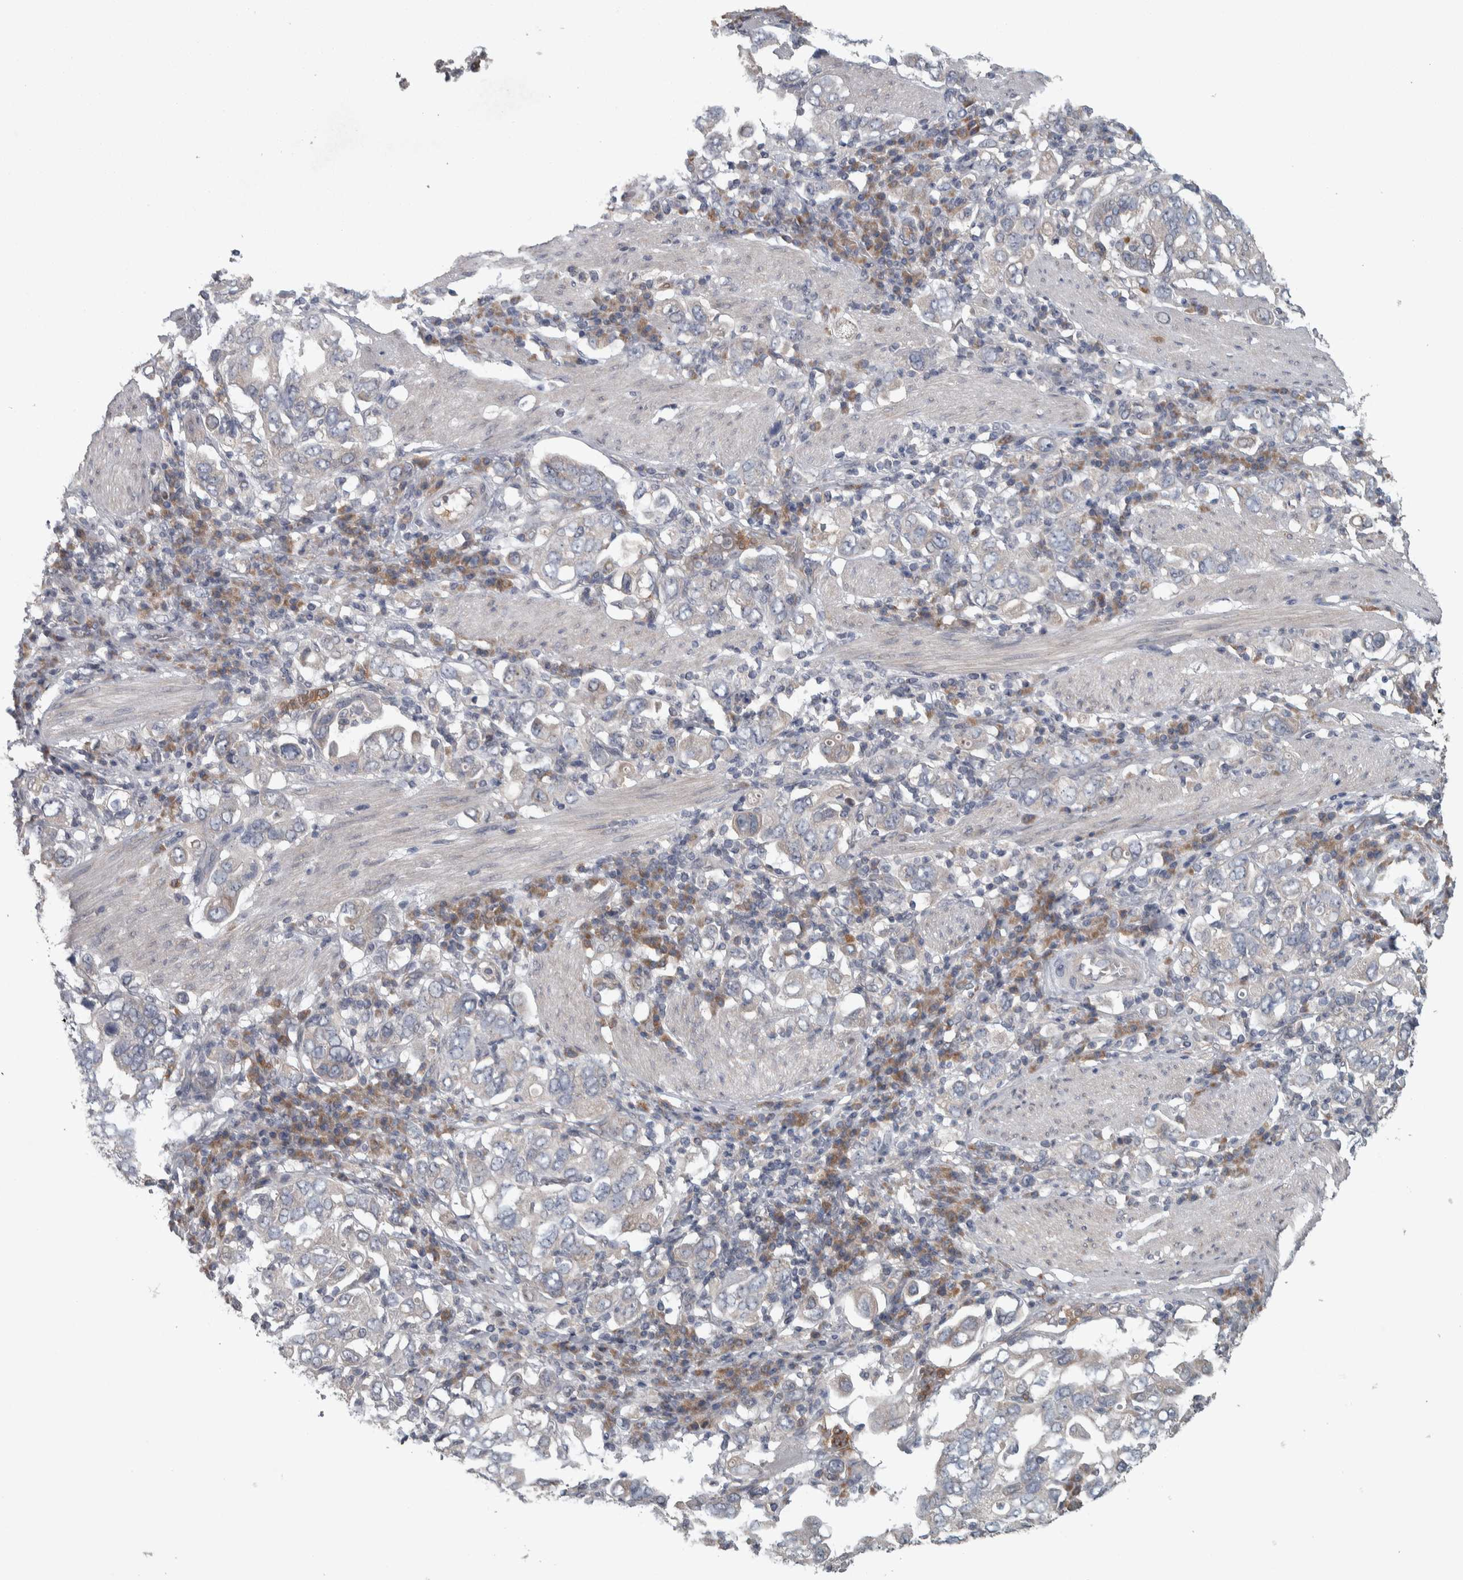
{"staining": {"intensity": "negative", "quantity": "none", "location": "none"}, "tissue": "stomach cancer", "cell_type": "Tumor cells", "image_type": "cancer", "snomed": [{"axis": "morphology", "description": "Adenocarcinoma, NOS"}, {"axis": "topography", "description": "Stomach, upper"}], "caption": "DAB immunohistochemical staining of stomach cancer (adenocarcinoma) displays no significant staining in tumor cells.", "gene": "SRP68", "patient": {"sex": "male", "age": 62}}